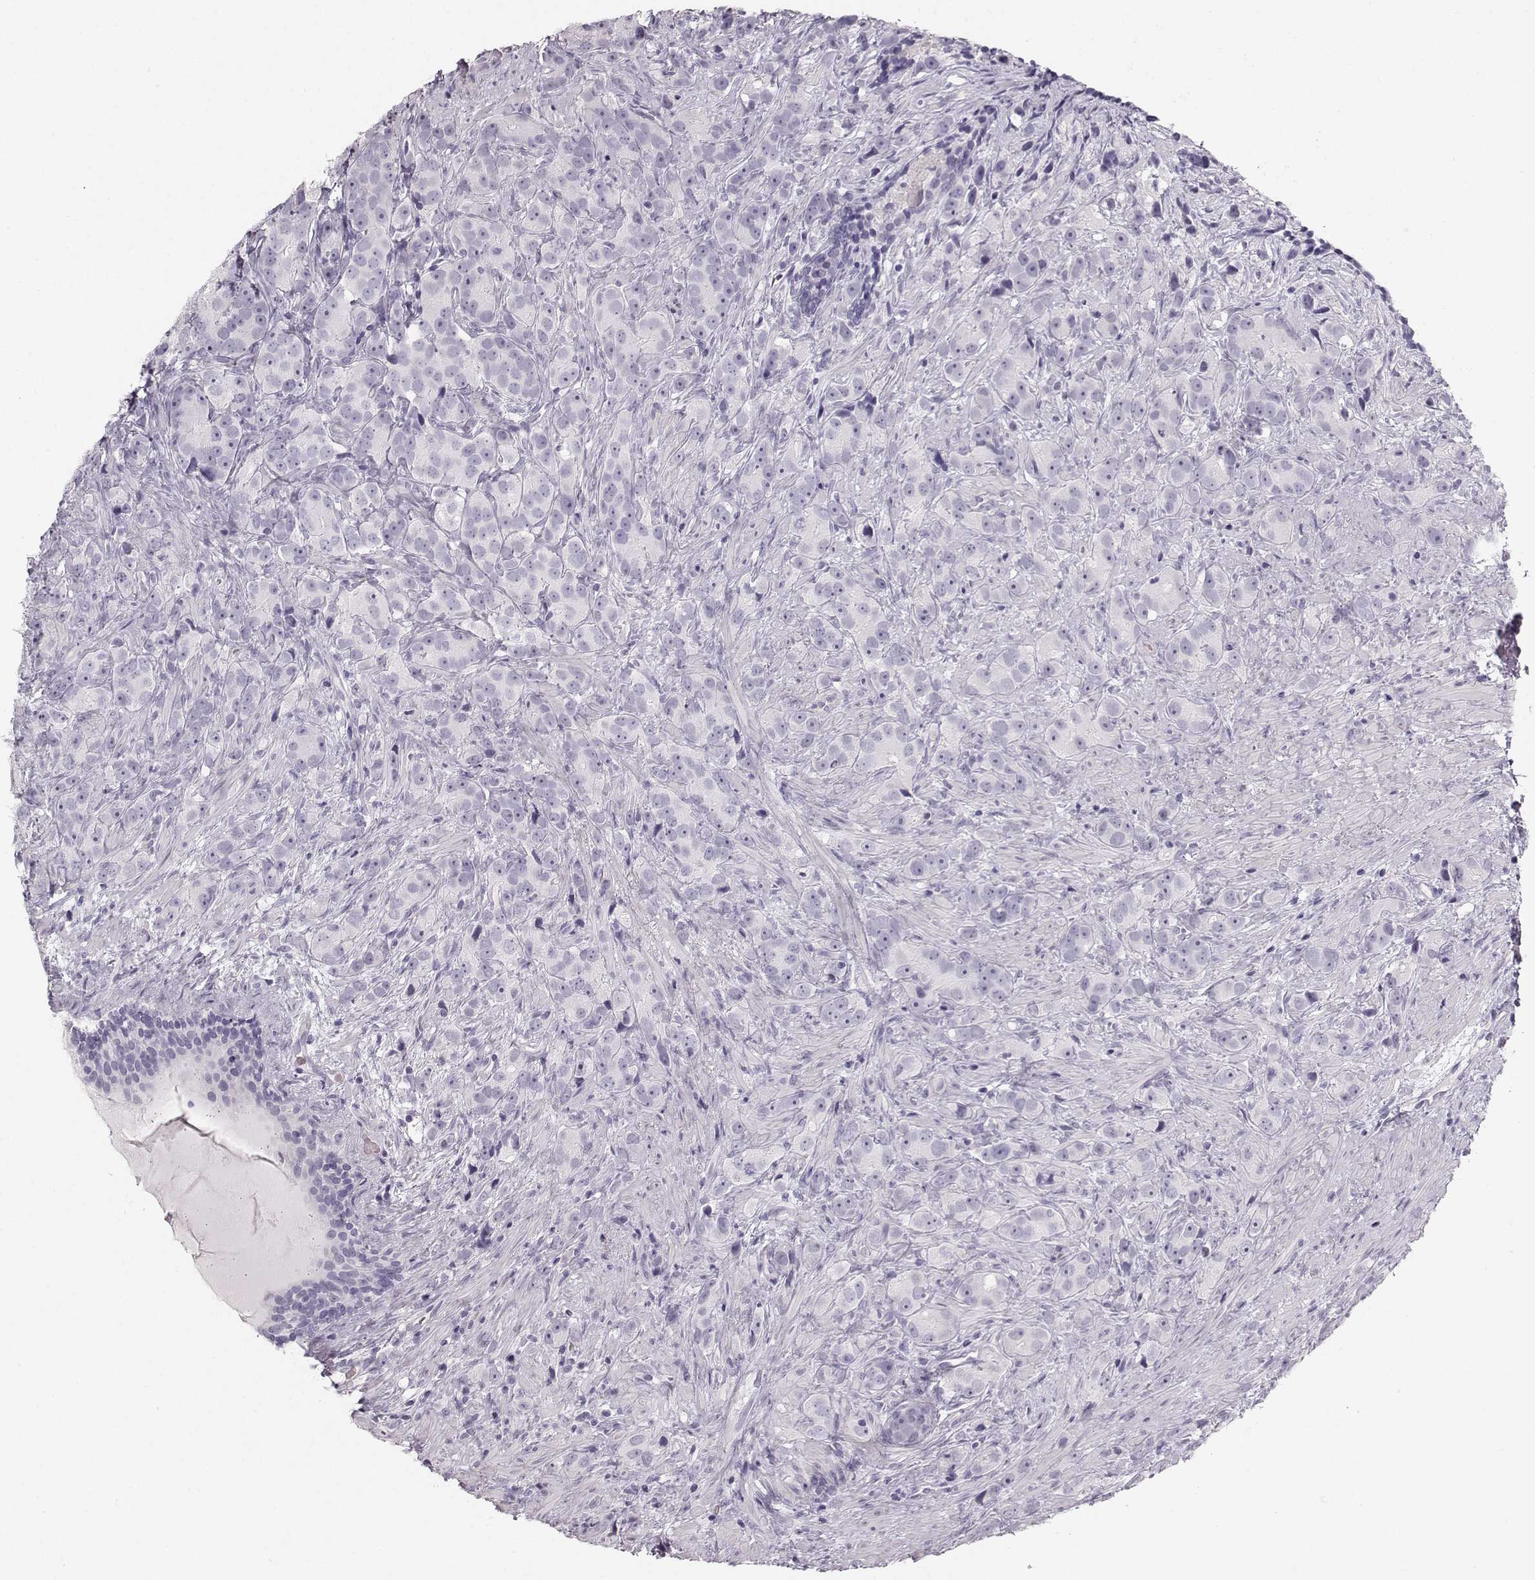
{"staining": {"intensity": "negative", "quantity": "none", "location": "none"}, "tissue": "prostate cancer", "cell_type": "Tumor cells", "image_type": "cancer", "snomed": [{"axis": "morphology", "description": "Adenocarcinoma, High grade"}, {"axis": "topography", "description": "Prostate"}], "caption": "High magnification brightfield microscopy of high-grade adenocarcinoma (prostate) stained with DAB (3,3'-diaminobenzidine) (brown) and counterstained with hematoxylin (blue): tumor cells show no significant staining. (Stains: DAB immunohistochemistry with hematoxylin counter stain, Microscopy: brightfield microscopy at high magnification).", "gene": "CASR", "patient": {"sex": "male", "age": 90}}